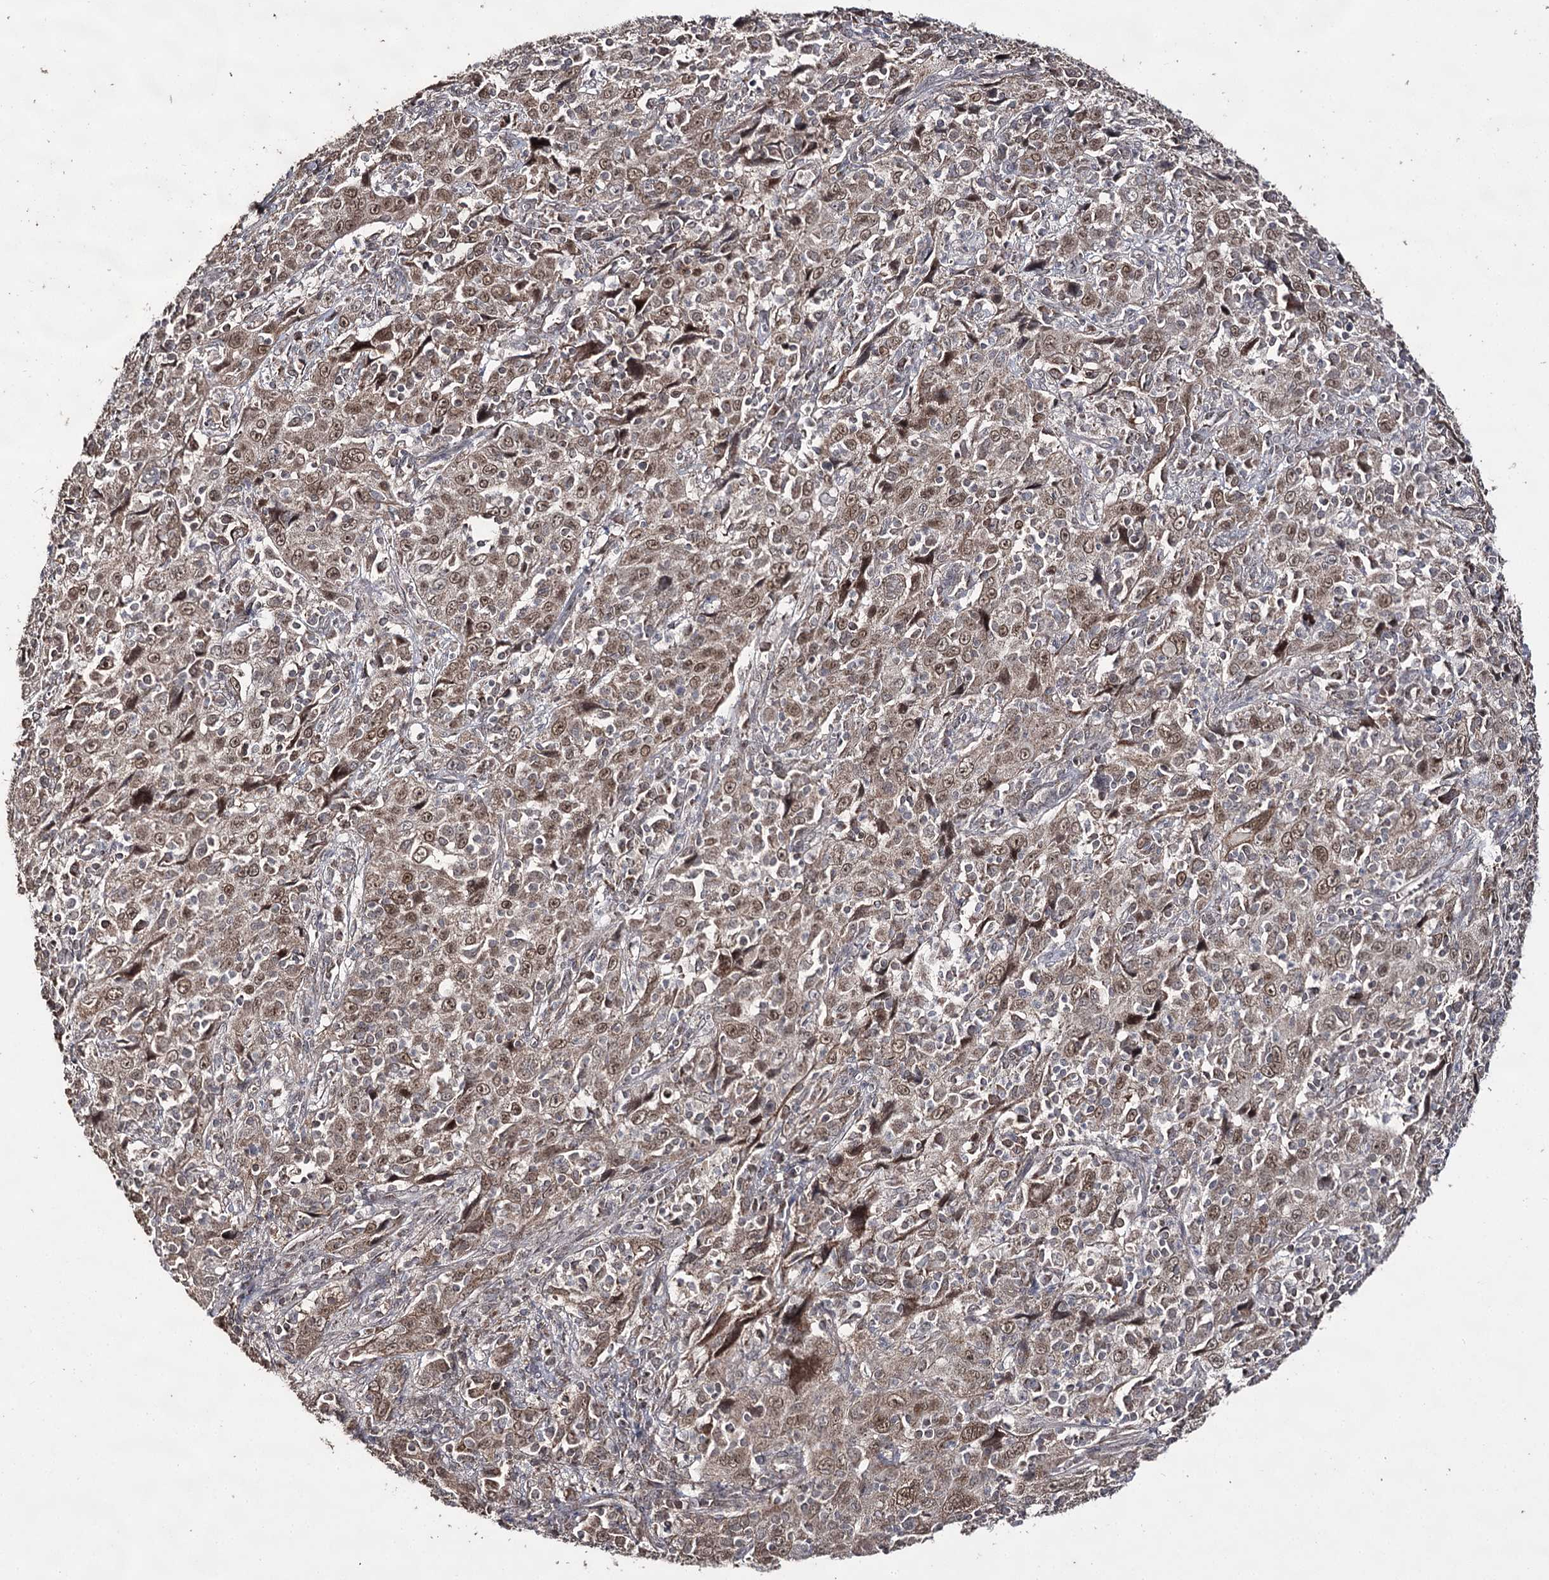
{"staining": {"intensity": "moderate", "quantity": ">75%", "location": "cytoplasmic/membranous,nuclear"}, "tissue": "cervical cancer", "cell_type": "Tumor cells", "image_type": "cancer", "snomed": [{"axis": "morphology", "description": "Squamous cell carcinoma, NOS"}, {"axis": "topography", "description": "Cervix"}], "caption": "A high-resolution image shows IHC staining of cervical cancer, which shows moderate cytoplasmic/membranous and nuclear positivity in about >75% of tumor cells.", "gene": "ACTR6", "patient": {"sex": "female", "age": 46}}